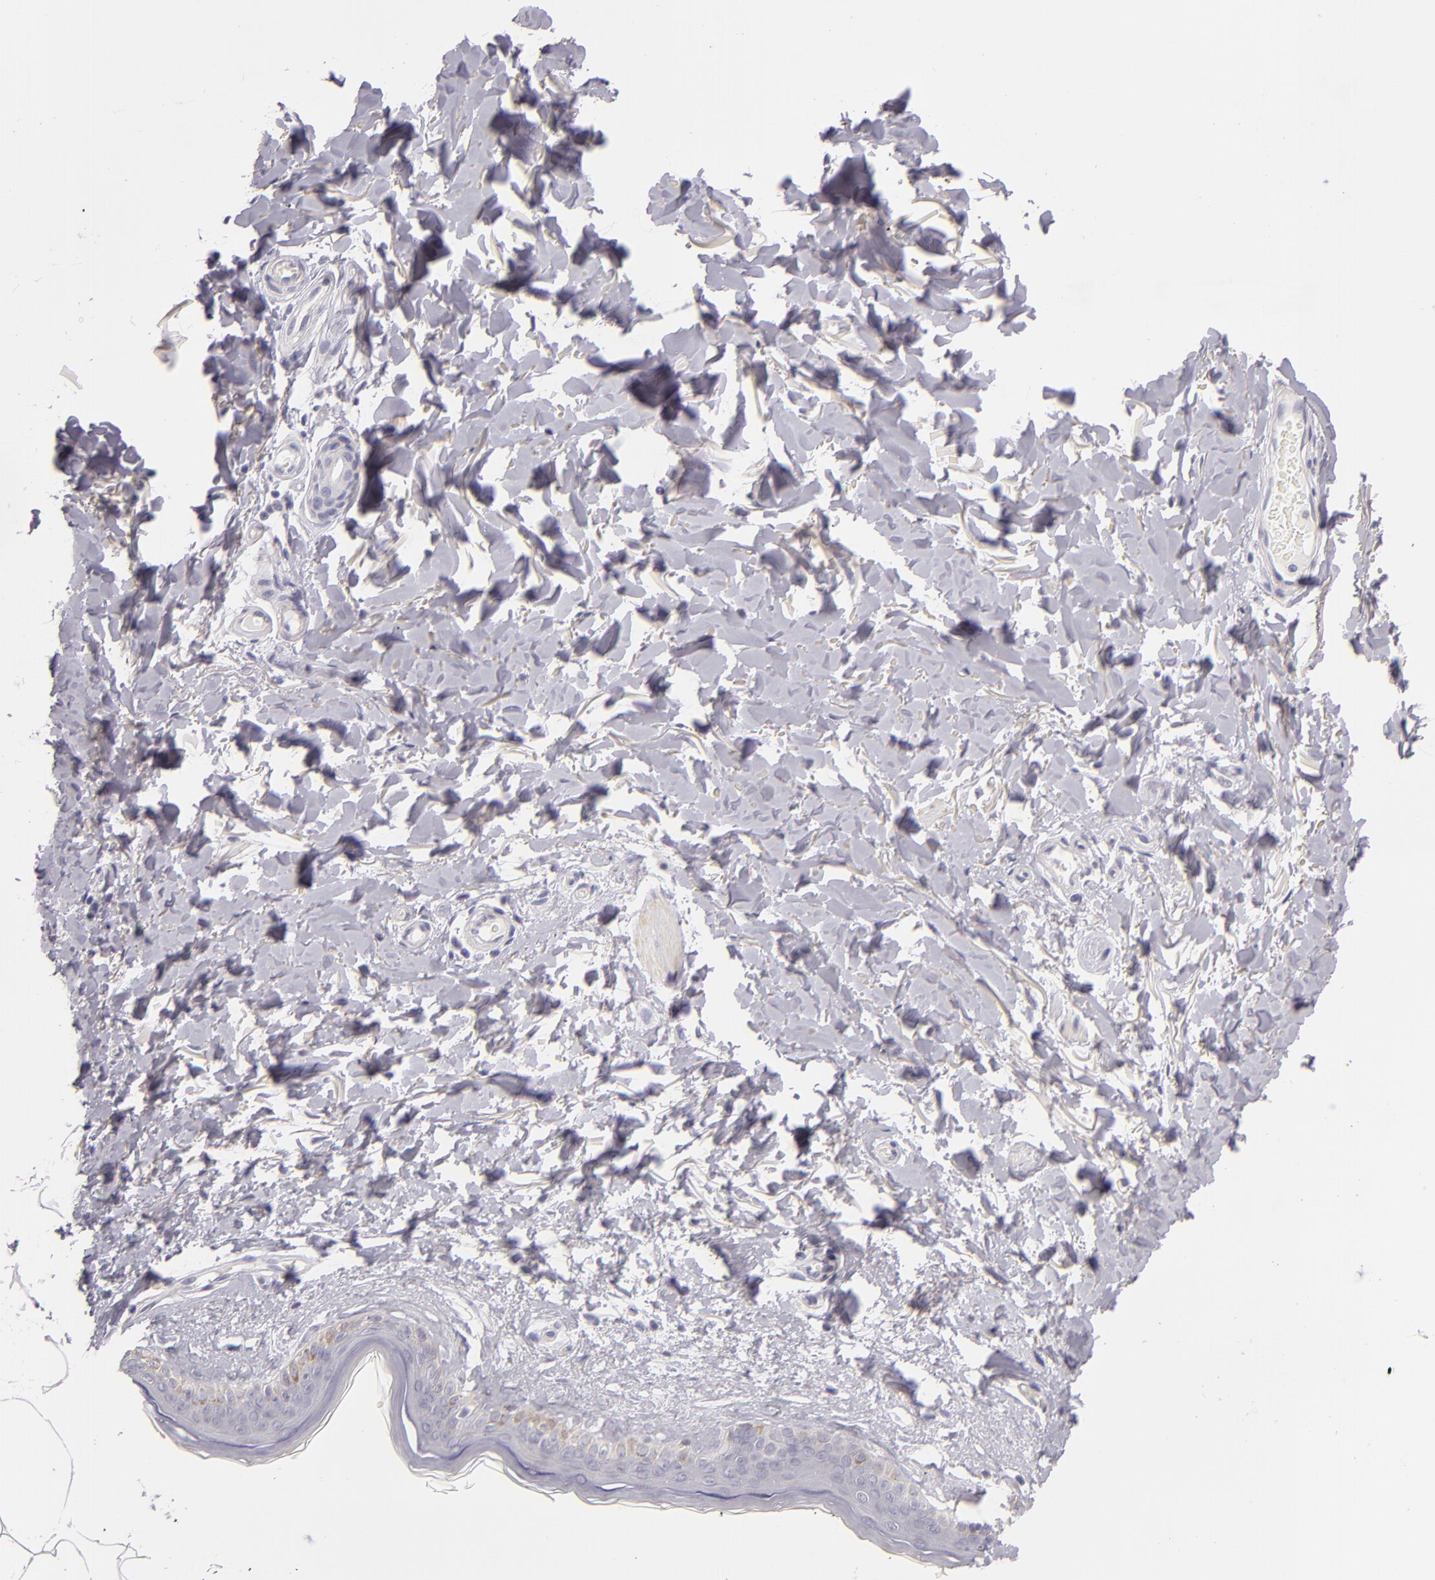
{"staining": {"intensity": "negative", "quantity": "none", "location": "none"}, "tissue": "skin", "cell_type": "Fibroblasts", "image_type": "normal", "snomed": [{"axis": "morphology", "description": "Normal tissue, NOS"}, {"axis": "topography", "description": "Skin"}], "caption": "This is an immunohistochemistry micrograph of benign skin. There is no positivity in fibroblasts.", "gene": "FAM181A", "patient": {"sex": "female", "age": 56}}